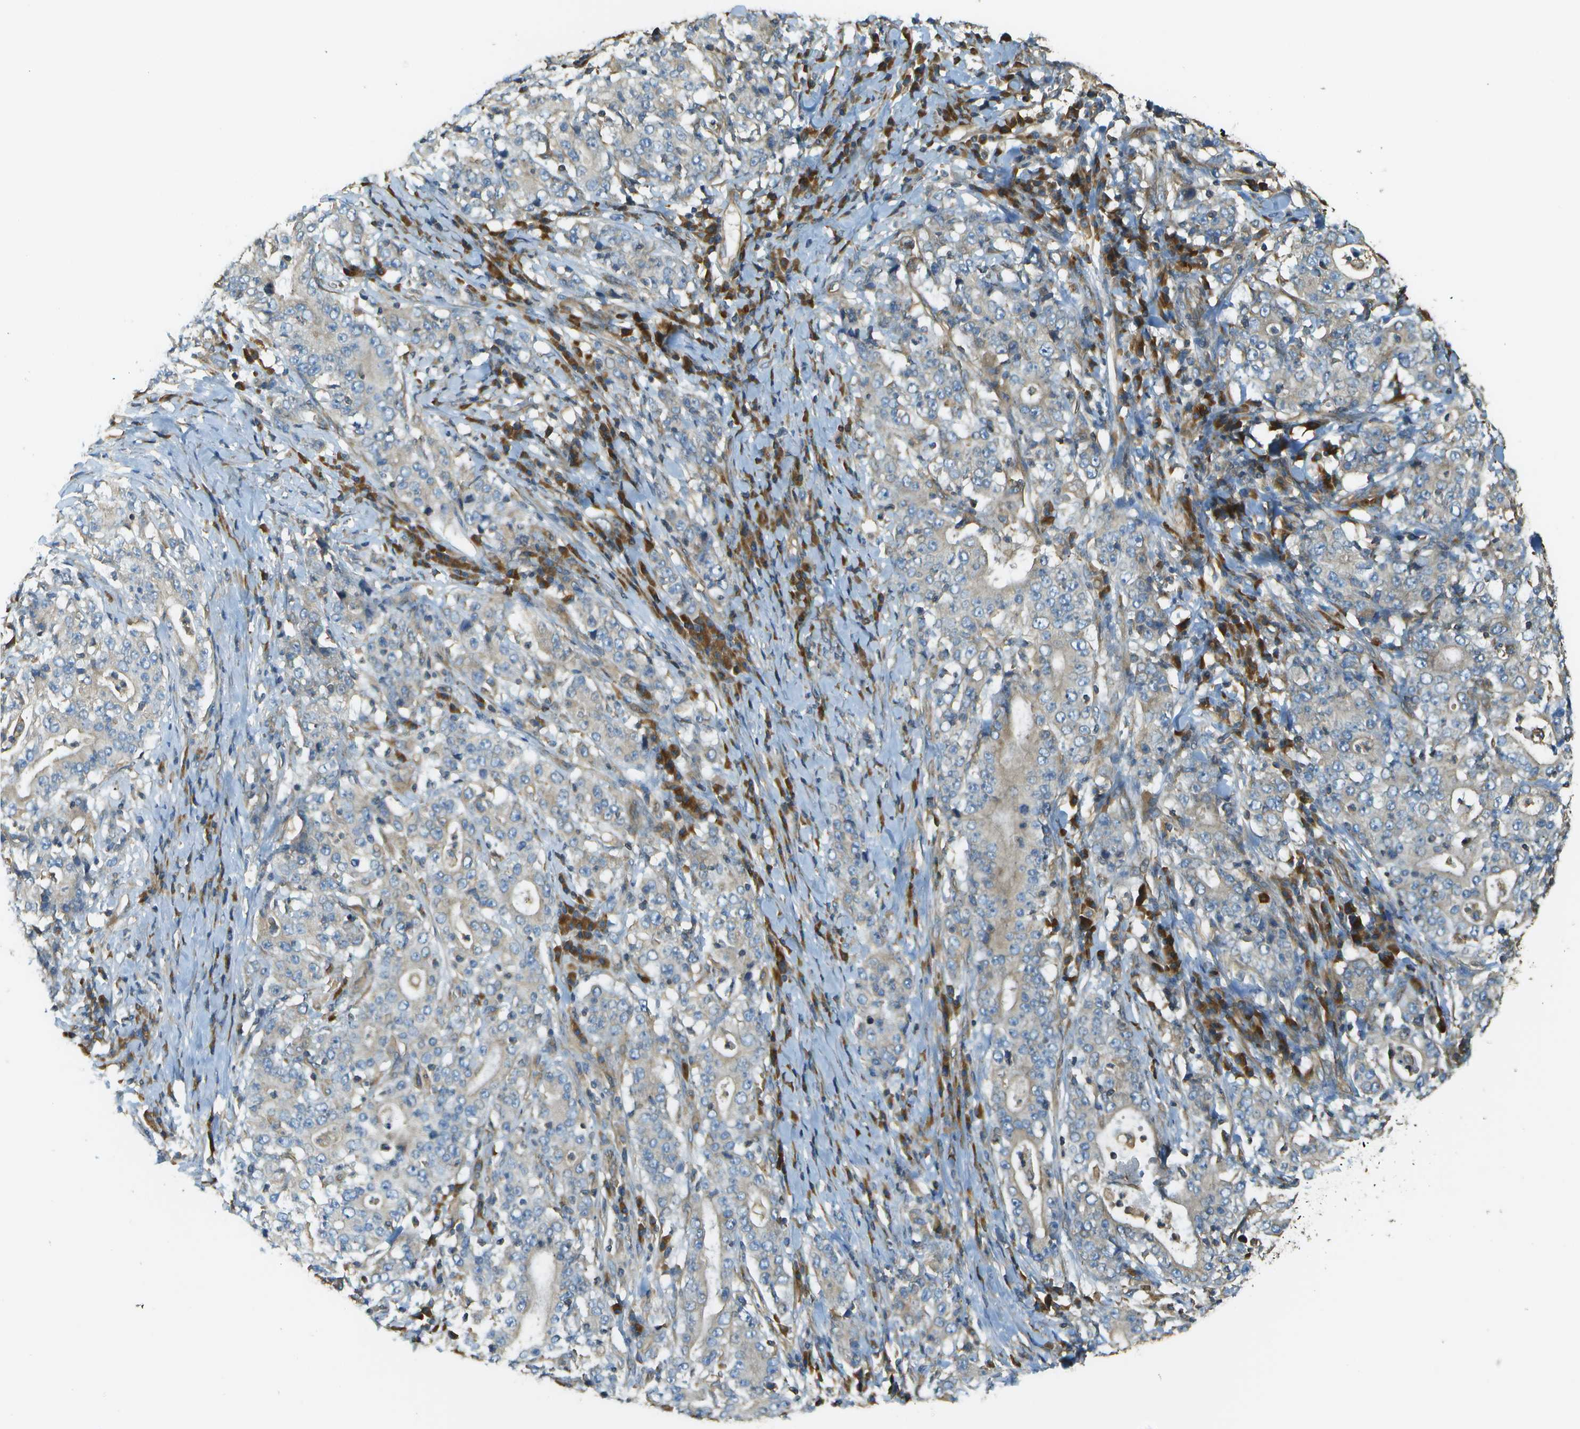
{"staining": {"intensity": "weak", "quantity": "<25%", "location": "cytoplasmic/membranous"}, "tissue": "stomach cancer", "cell_type": "Tumor cells", "image_type": "cancer", "snomed": [{"axis": "morphology", "description": "Normal tissue, NOS"}, {"axis": "morphology", "description": "Adenocarcinoma, NOS"}, {"axis": "topography", "description": "Stomach, upper"}, {"axis": "topography", "description": "Stomach"}], "caption": "Tumor cells are negative for protein expression in human stomach adenocarcinoma.", "gene": "DNAJB11", "patient": {"sex": "male", "age": 59}}